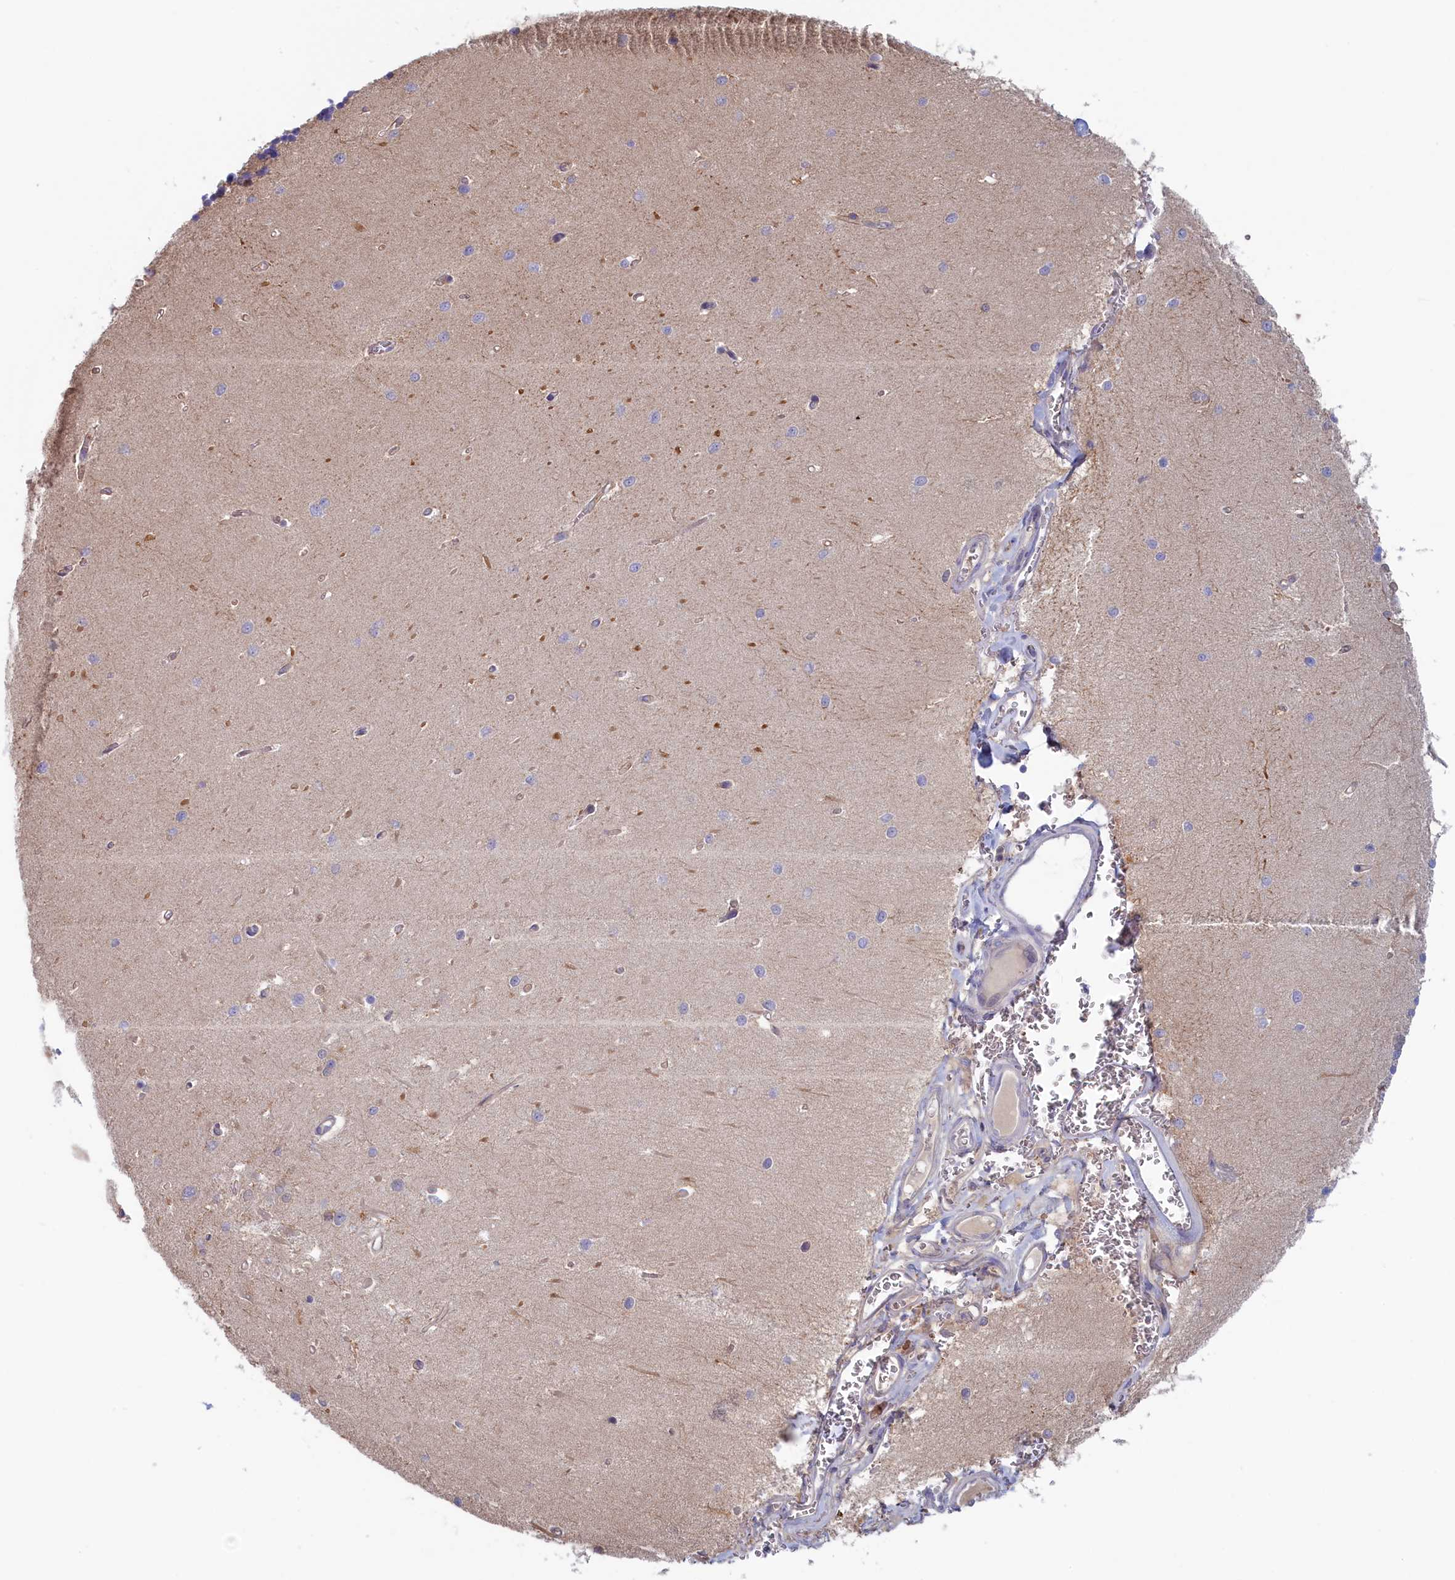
{"staining": {"intensity": "negative", "quantity": "none", "location": "none"}, "tissue": "cerebellum", "cell_type": "Cells in granular layer", "image_type": "normal", "snomed": [{"axis": "morphology", "description": "Normal tissue, NOS"}, {"axis": "topography", "description": "Cerebellum"}], "caption": "An immunohistochemistry photomicrograph of unremarkable cerebellum is shown. There is no staining in cells in granular layer of cerebellum.", "gene": "SYNDIG1L", "patient": {"sex": "male", "age": 37}}